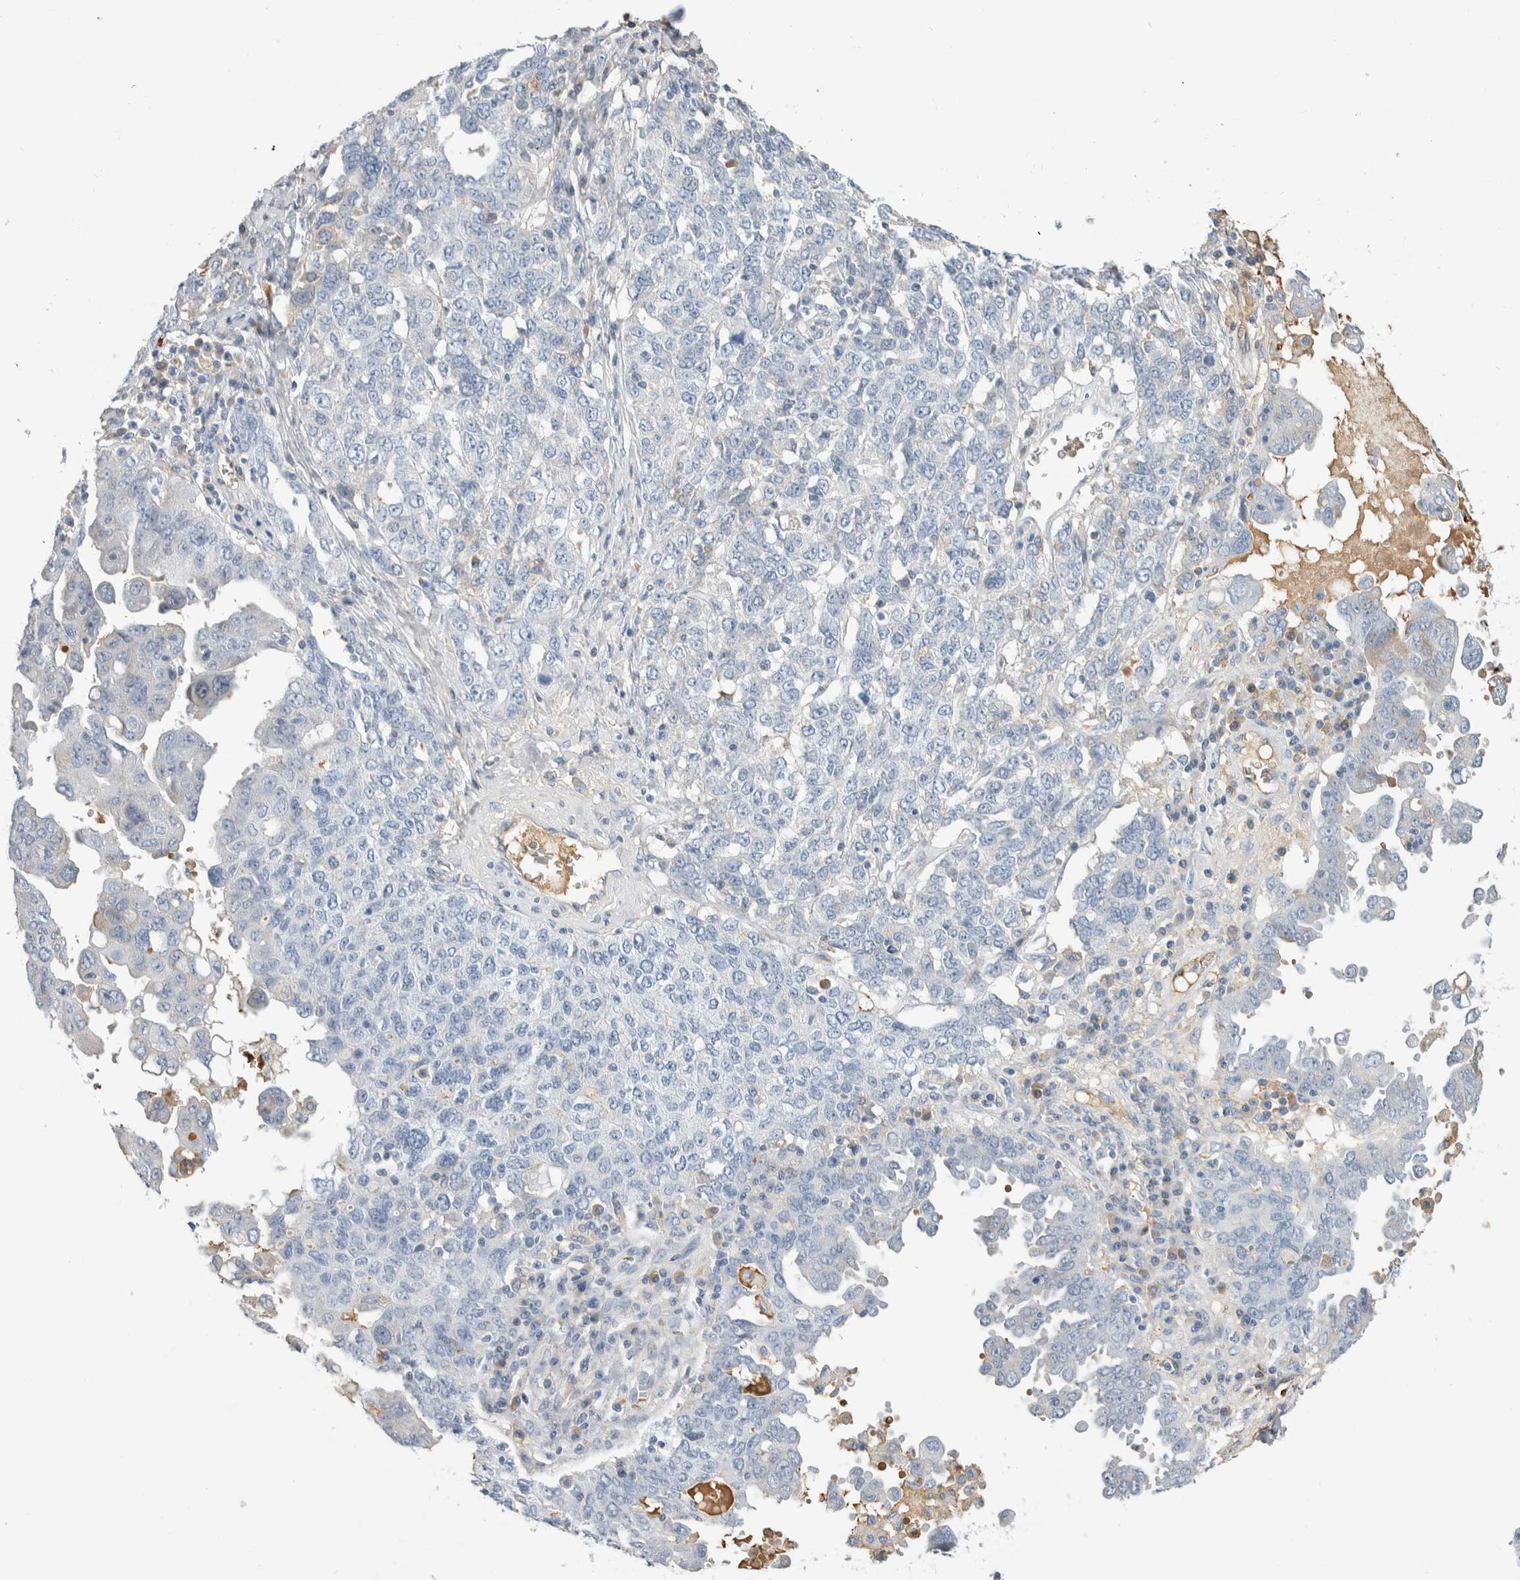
{"staining": {"intensity": "negative", "quantity": "none", "location": "none"}, "tissue": "ovarian cancer", "cell_type": "Tumor cells", "image_type": "cancer", "snomed": [{"axis": "morphology", "description": "Carcinoma, endometroid"}, {"axis": "topography", "description": "Ovary"}], "caption": "This is an immunohistochemistry histopathology image of endometroid carcinoma (ovarian). There is no expression in tumor cells.", "gene": "CA1", "patient": {"sex": "female", "age": 62}}